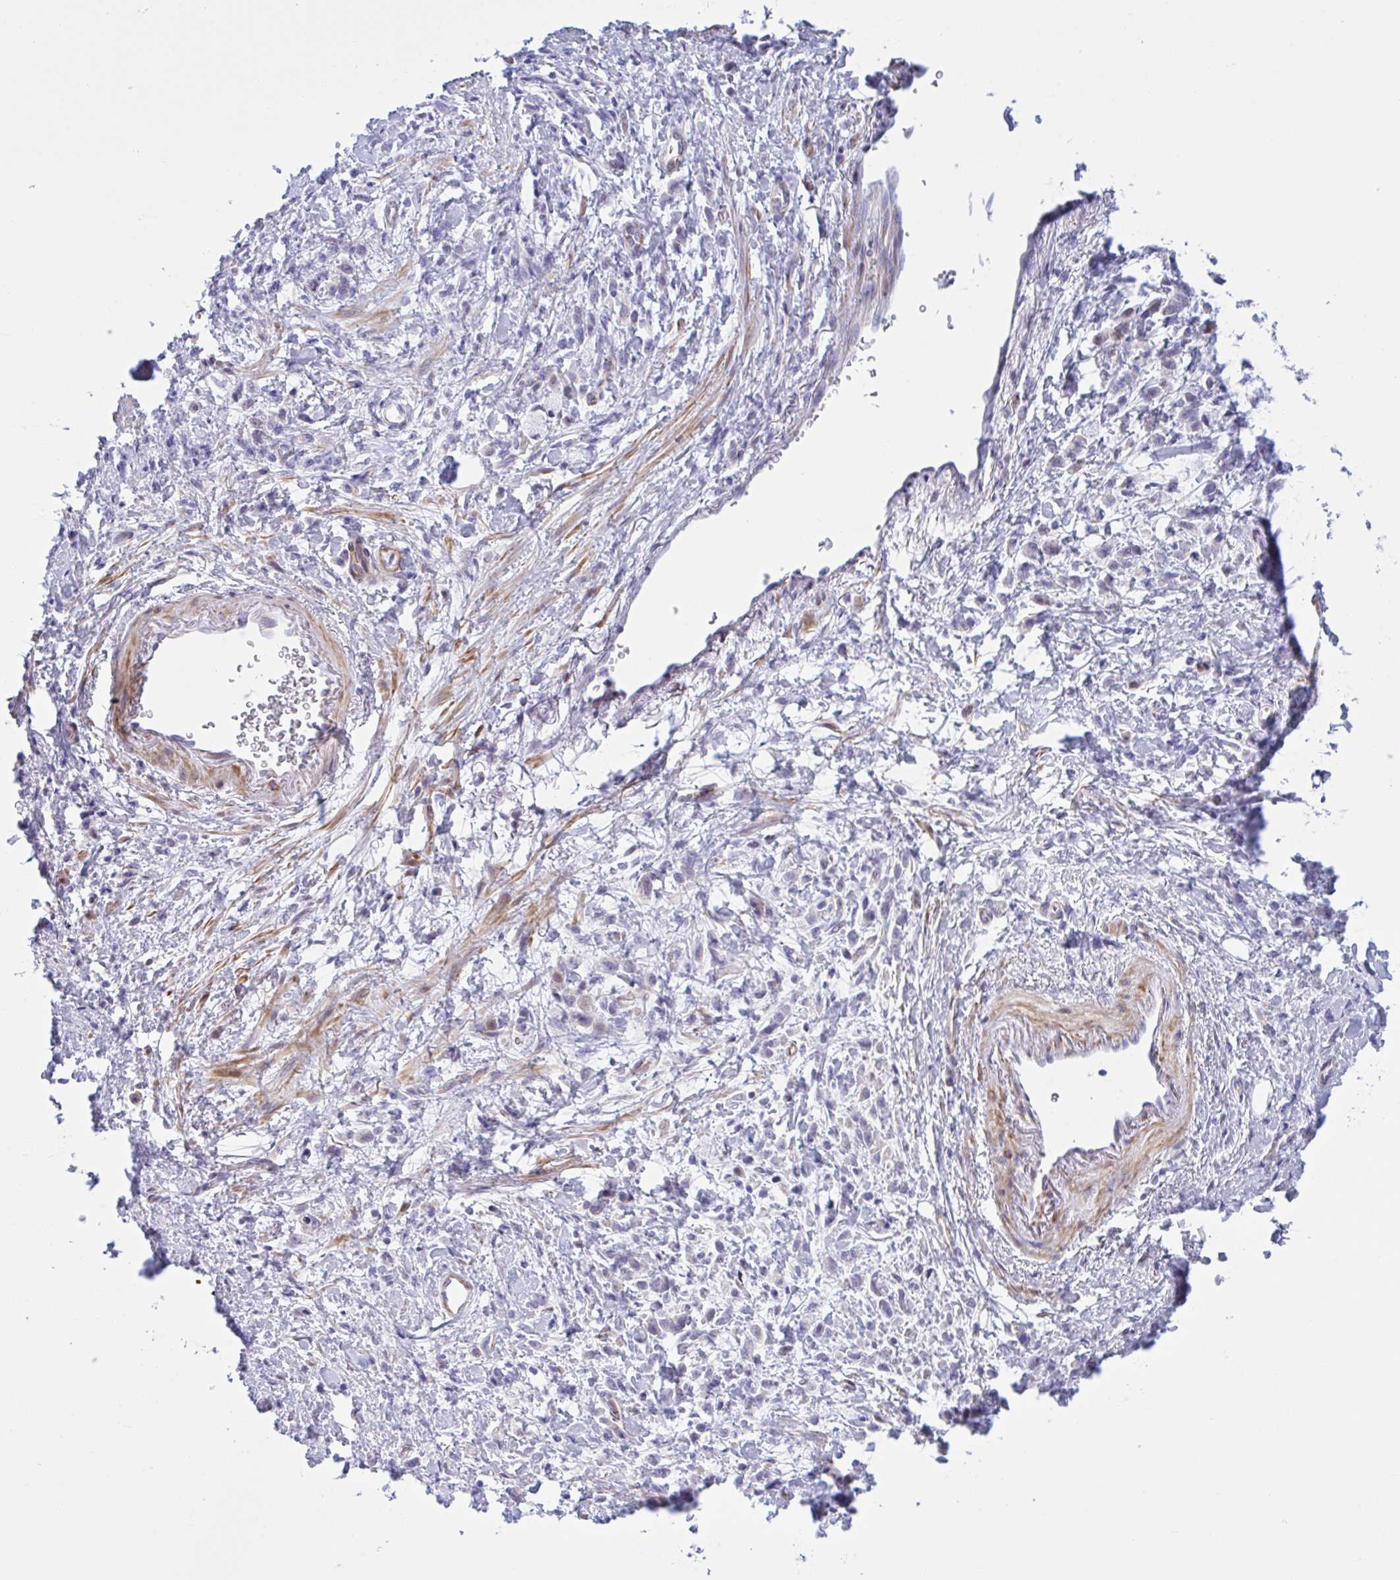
{"staining": {"intensity": "negative", "quantity": "none", "location": "none"}, "tissue": "stomach cancer", "cell_type": "Tumor cells", "image_type": "cancer", "snomed": [{"axis": "morphology", "description": "Adenocarcinoma, NOS"}, {"axis": "topography", "description": "Stomach"}], "caption": "Immunohistochemistry (IHC) photomicrograph of stomach cancer (adenocarcinoma) stained for a protein (brown), which displays no expression in tumor cells. (DAB IHC with hematoxylin counter stain).", "gene": "AHCYL2", "patient": {"sex": "male", "age": 77}}